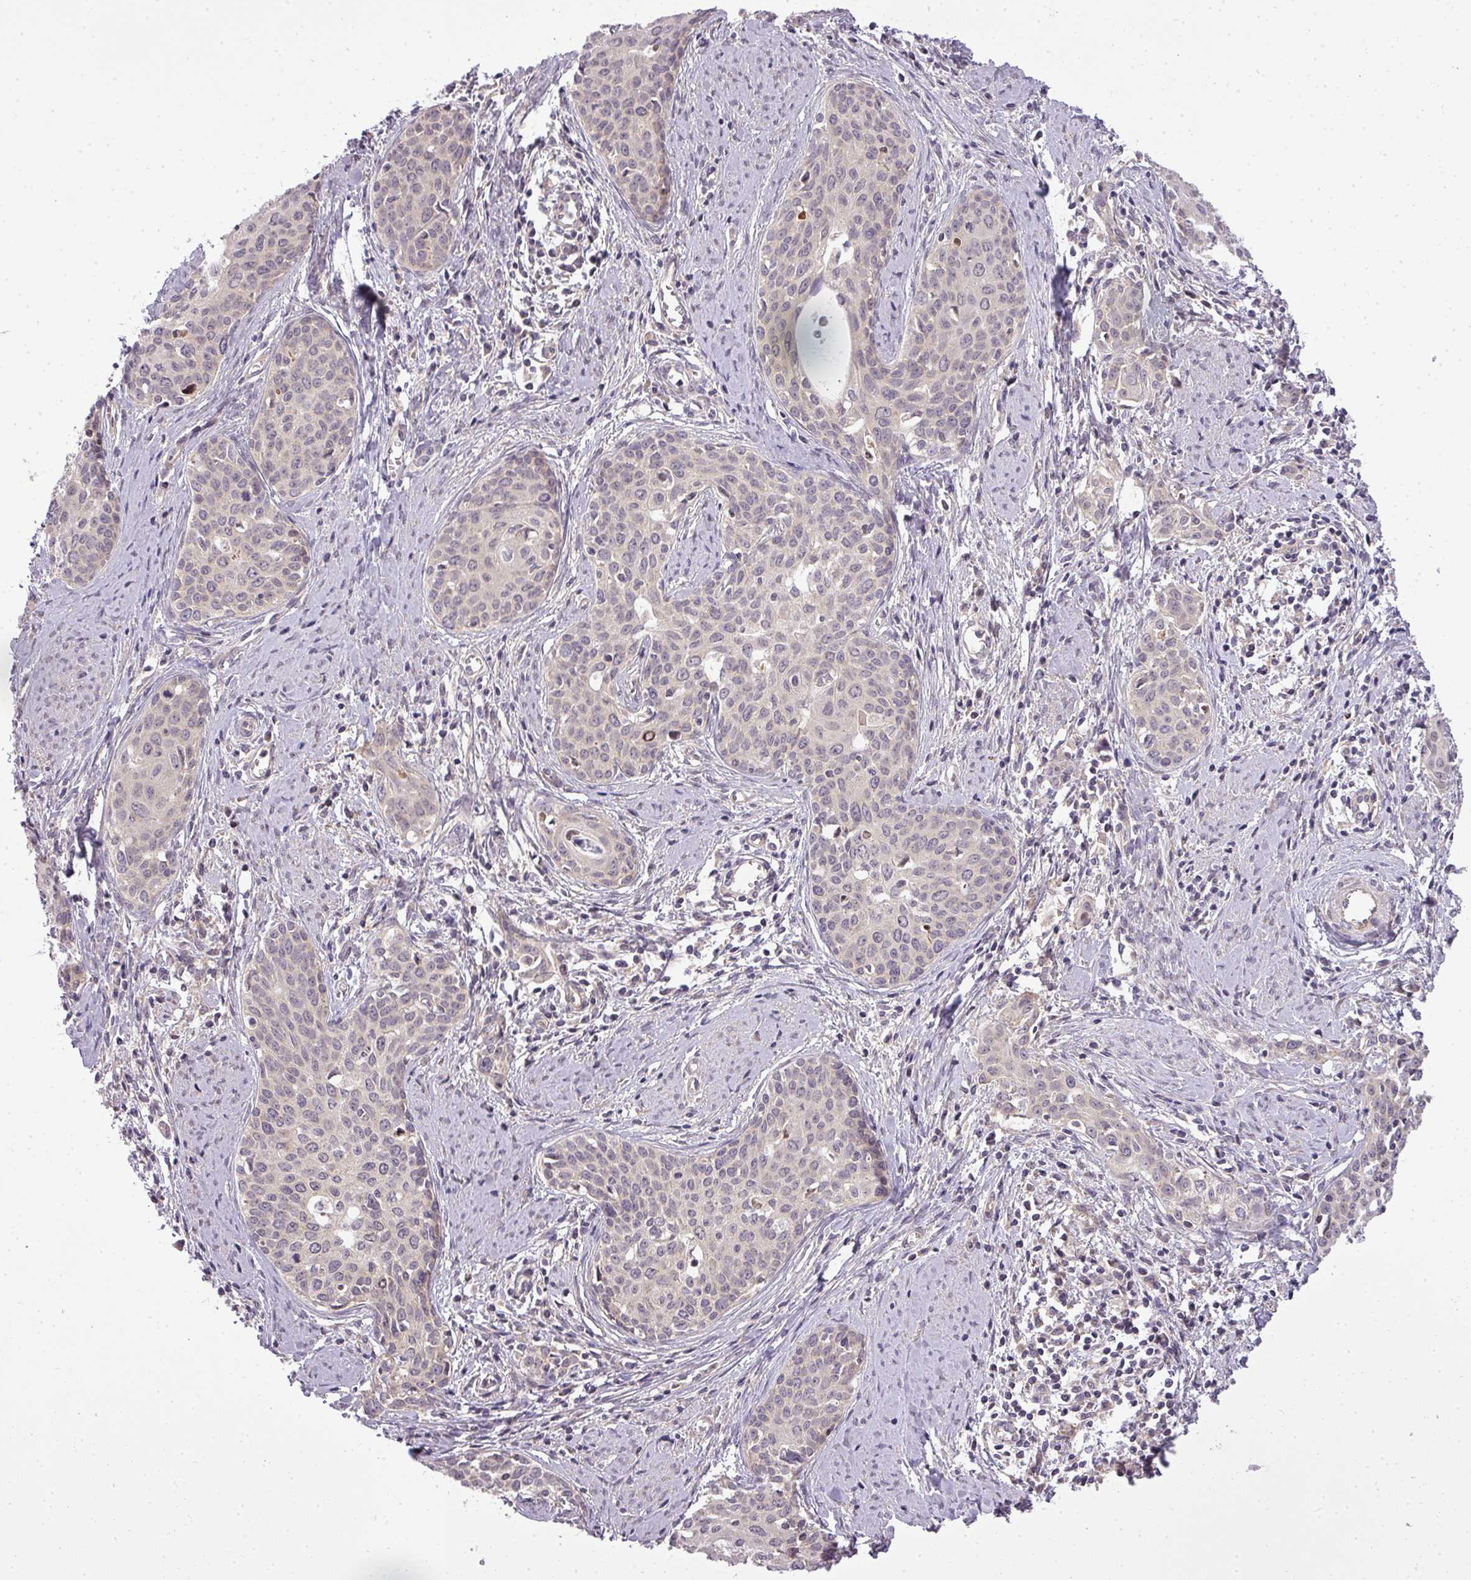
{"staining": {"intensity": "weak", "quantity": "<25%", "location": "cytoplasmic/membranous"}, "tissue": "cervical cancer", "cell_type": "Tumor cells", "image_type": "cancer", "snomed": [{"axis": "morphology", "description": "Squamous cell carcinoma, NOS"}, {"axis": "topography", "description": "Cervix"}], "caption": "A micrograph of human cervical cancer (squamous cell carcinoma) is negative for staining in tumor cells.", "gene": "ZDHHC1", "patient": {"sex": "female", "age": 46}}